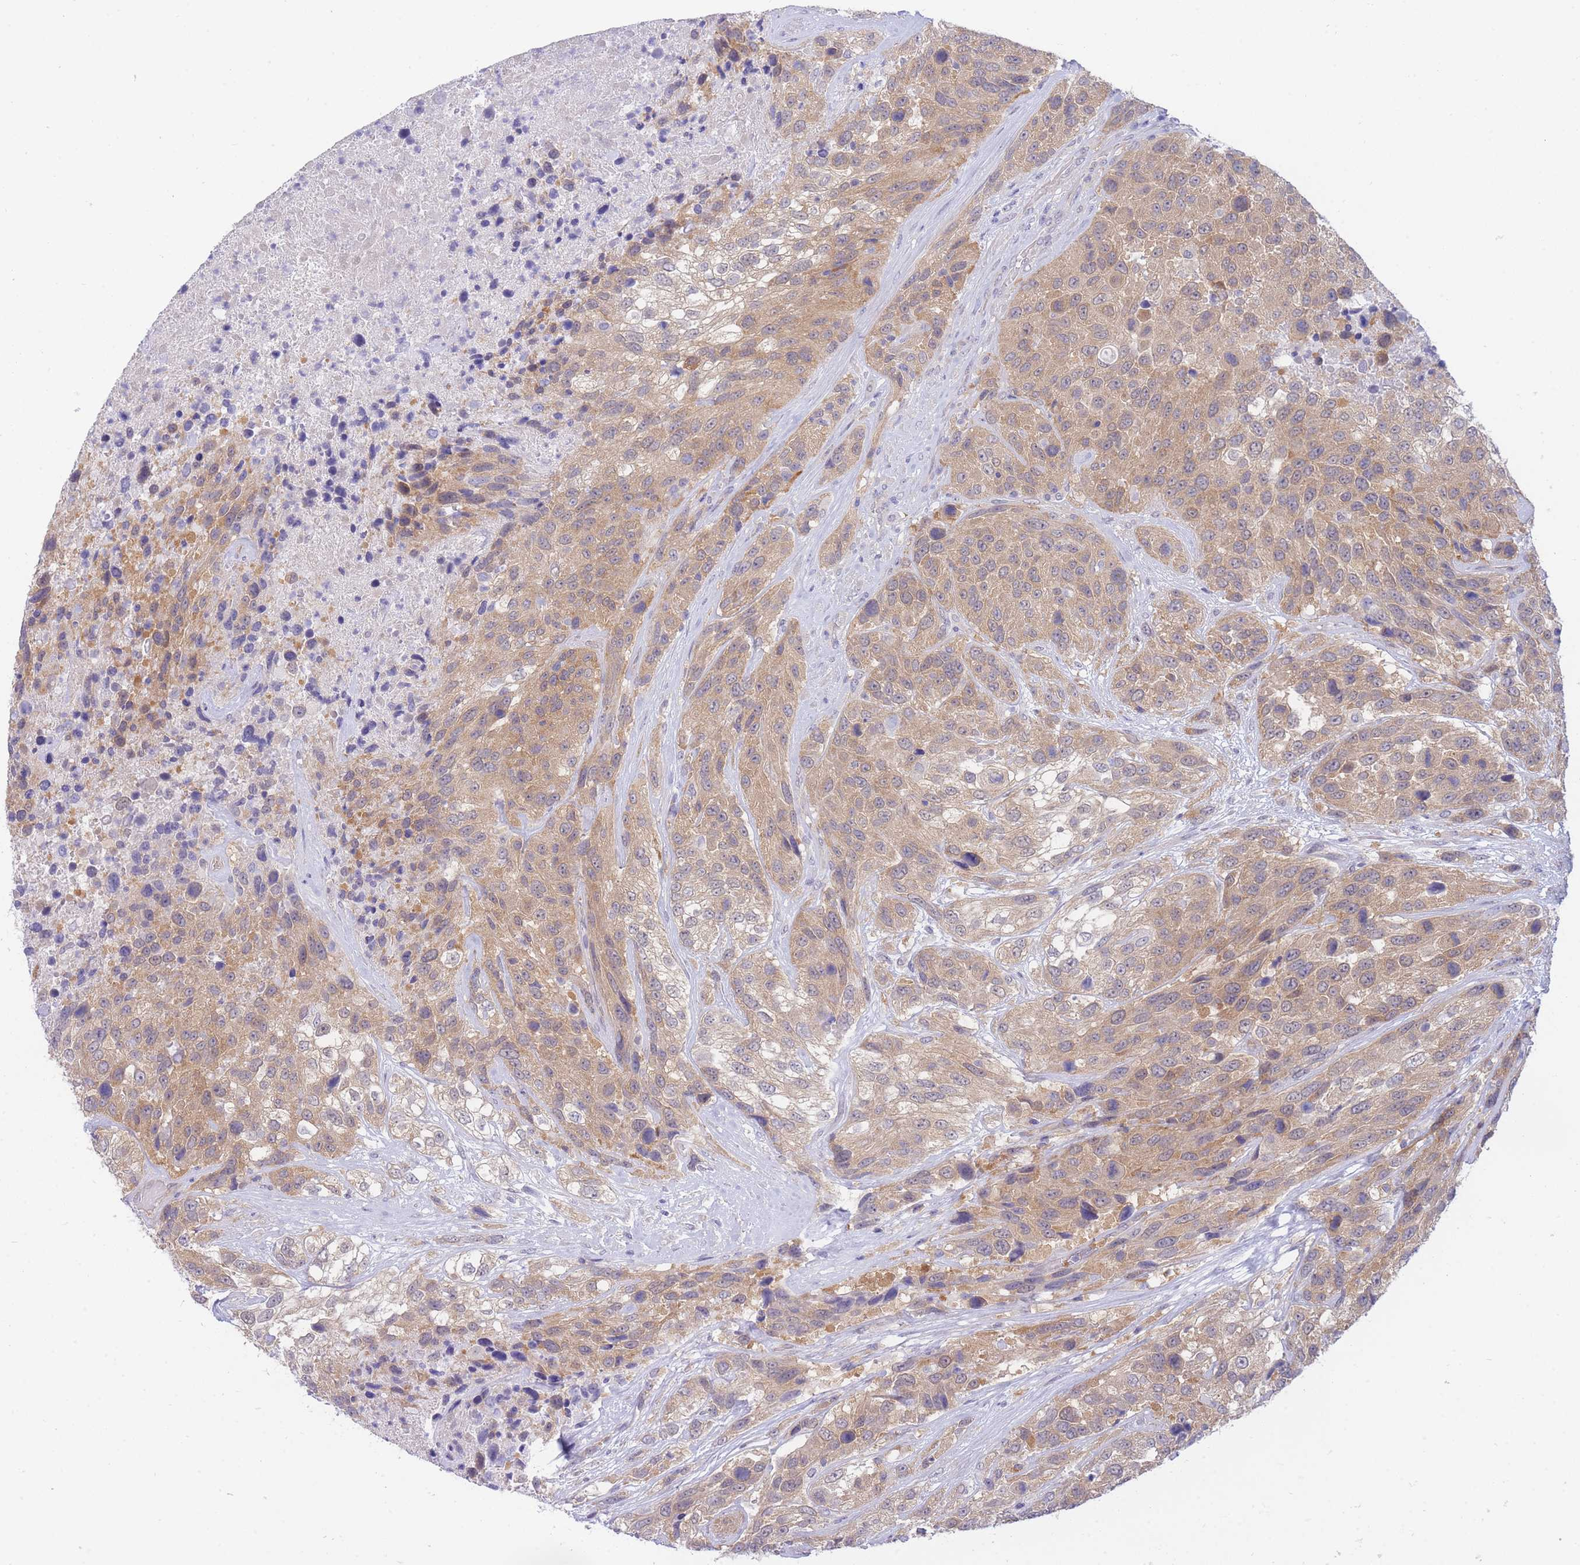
{"staining": {"intensity": "moderate", "quantity": ">75%", "location": "cytoplasmic/membranous"}, "tissue": "urothelial cancer", "cell_type": "Tumor cells", "image_type": "cancer", "snomed": [{"axis": "morphology", "description": "Urothelial carcinoma, High grade"}, {"axis": "topography", "description": "Urinary bladder"}], "caption": "Immunohistochemistry (IHC) histopathology image of neoplastic tissue: urothelial cancer stained using immunohistochemistry reveals medium levels of moderate protein expression localized specifically in the cytoplasmic/membranous of tumor cells, appearing as a cytoplasmic/membranous brown color.", "gene": "SUGT1", "patient": {"sex": "female", "age": 70}}